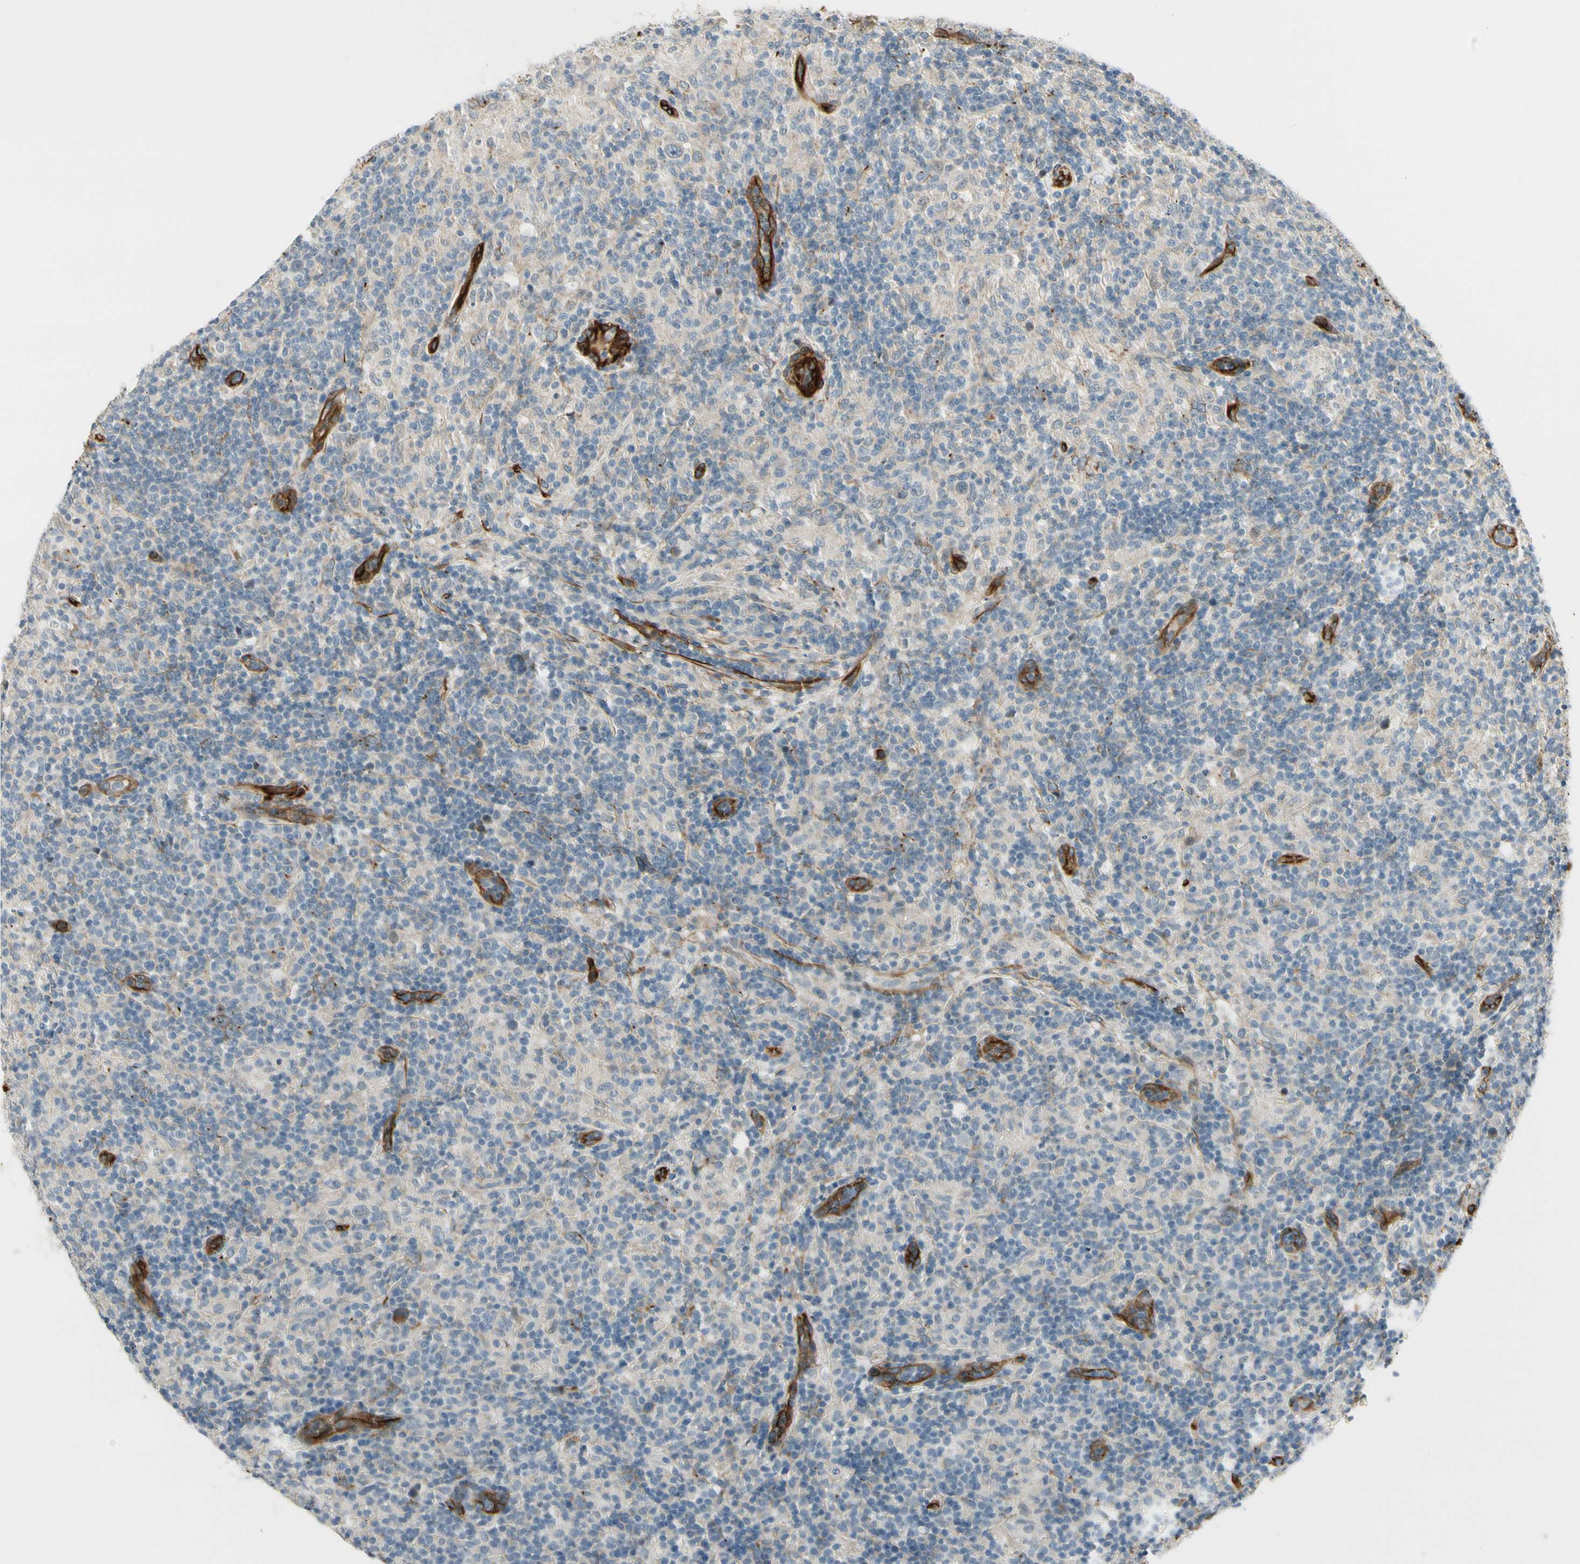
{"staining": {"intensity": "negative", "quantity": "none", "location": "none"}, "tissue": "lymphoma", "cell_type": "Tumor cells", "image_type": "cancer", "snomed": [{"axis": "morphology", "description": "Hodgkin's disease, NOS"}, {"axis": "topography", "description": "Lymph node"}], "caption": "This is an IHC micrograph of lymphoma. There is no staining in tumor cells.", "gene": "MCAM", "patient": {"sex": "male", "age": 70}}